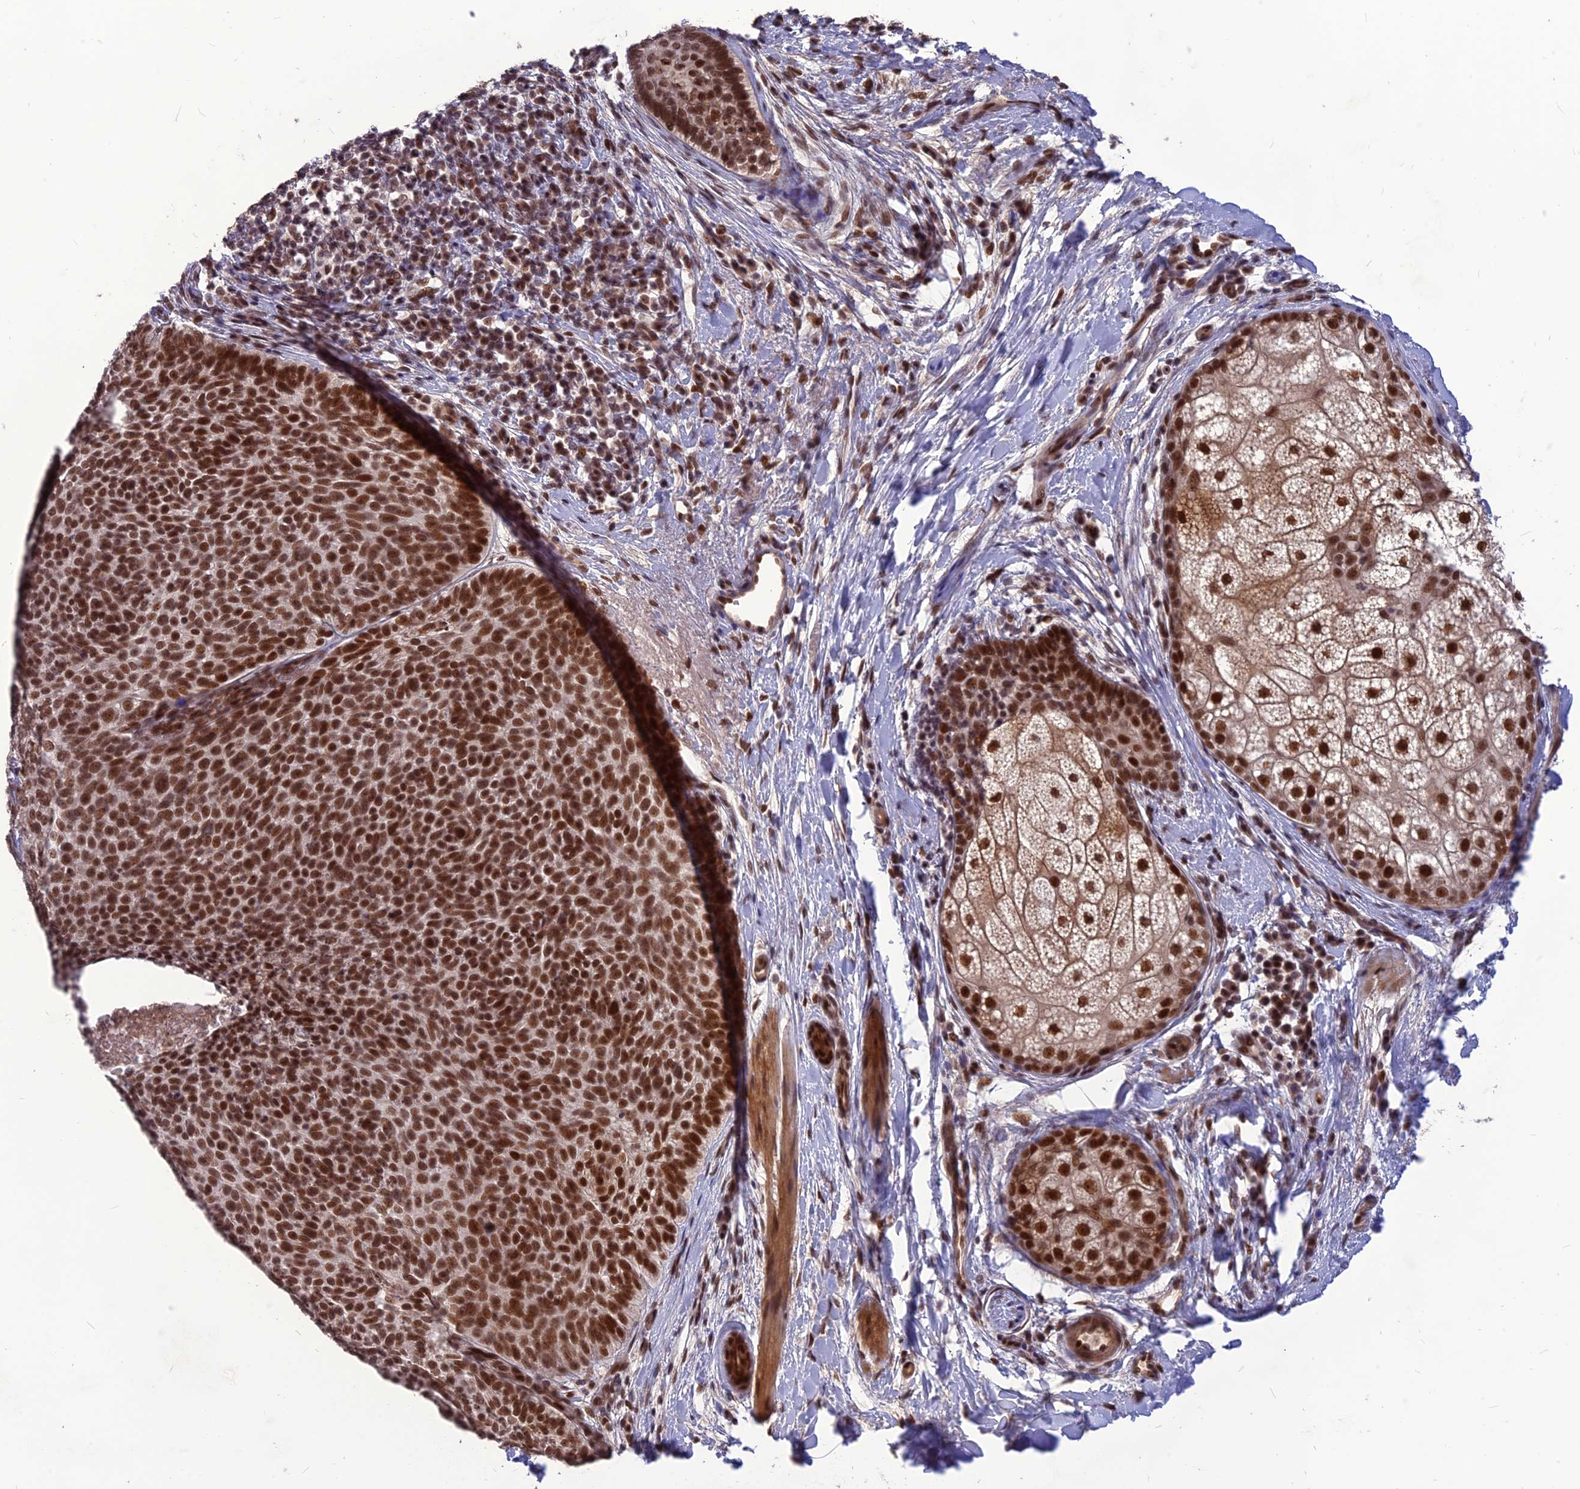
{"staining": {"intensity": "strong", "quantity": ">75%", "location": "nuclear"}, "tissue": "skin cancer", "cell_type": "Tumor cells", "image_type": "cancer", "snomed": [{"axis": "morphology", "description": "Basal cell carcinoma"}, {"axis": "topography", "description": "Skin"}], "caption": "Immunohistochemistry photomicrograph of skin cancer stained for a protein (brown), which demonstrates high levels of strong nuclear staining in about >75% of tumor cells.", "gene": "DIS3", "patient": {"sex": "male", "age": 85}}